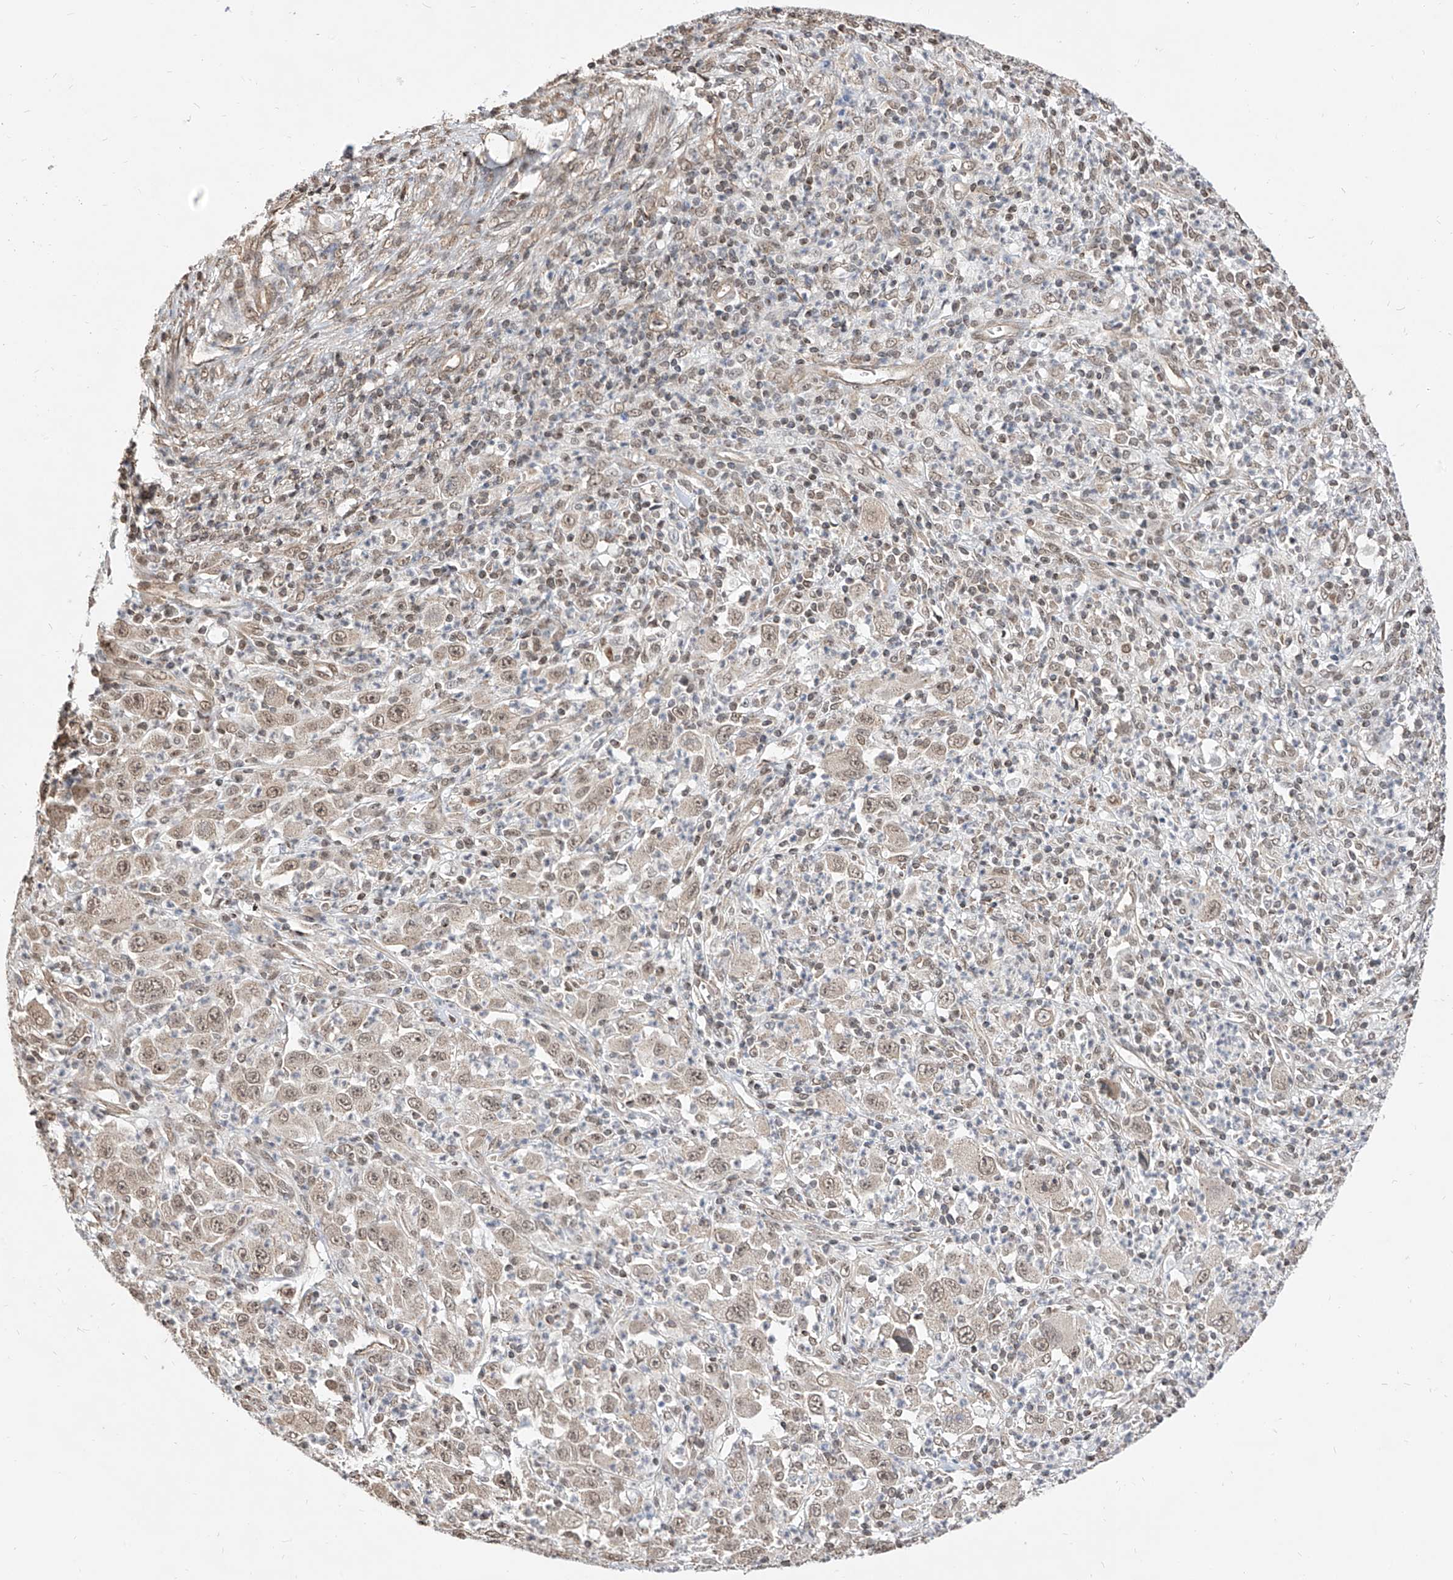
{"staining": {"intensity": "weak", "quantity": ">75%", "location": "nuclear"}, "tissue": "melanoma", "cell_type": "Tumor cells", "image_type": "cancer", "snomed": [{"axis": "morphology", "description": "Malignant melanoma, Metastatic site"}, {"axis": "topography", "description": "Skin"}], "caption": "This micrograph reveals immunohistochemistry (IHC) staining of melanoma, with low weak nuclear staining in about >75% of tumor cells.", "gene": "C8orf82", "patient": {"sex": "female", "age": 56}}